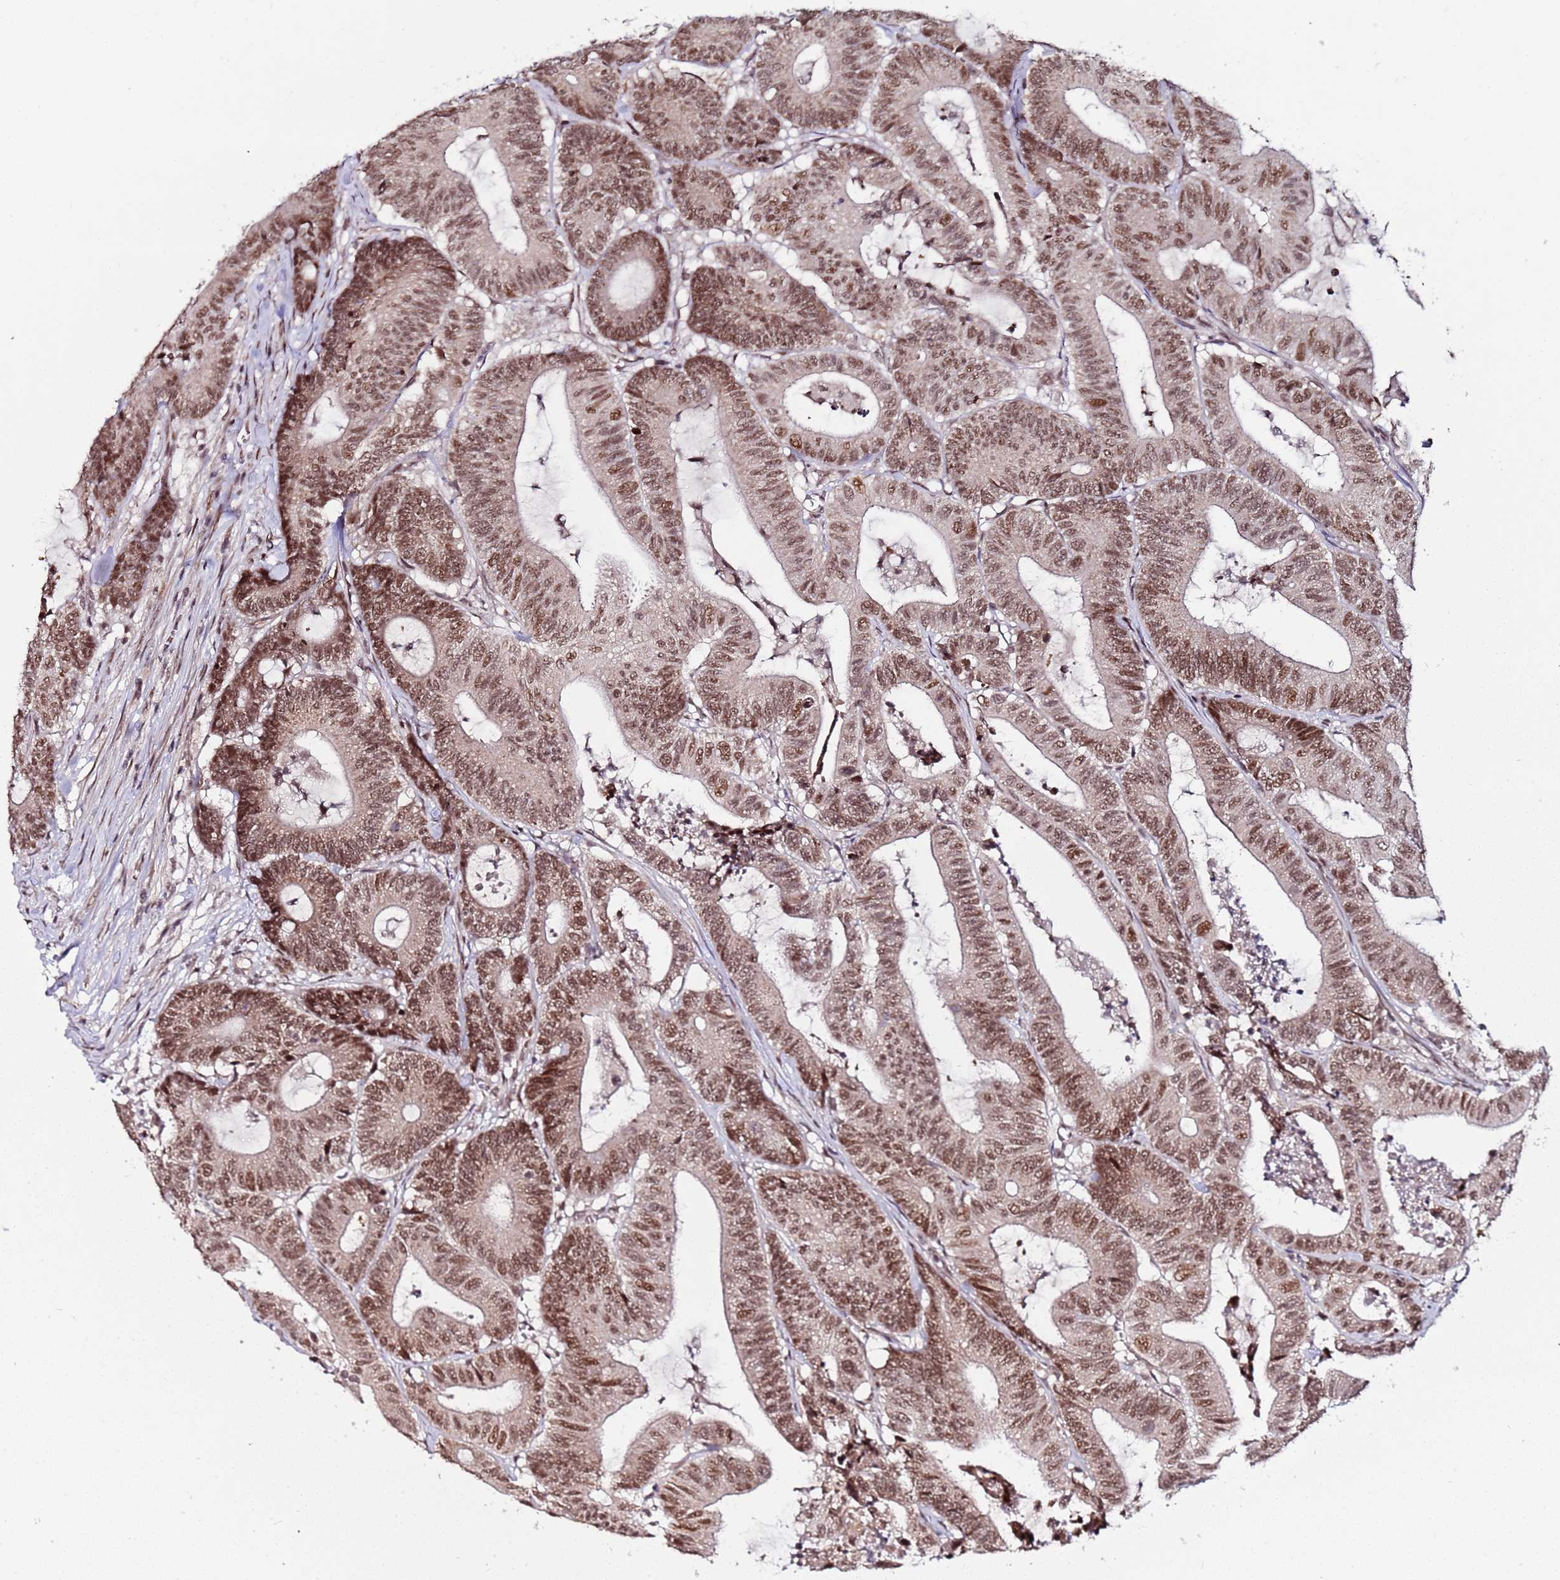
{"staining": {"intensity": "moderate", "quantity": ">75%", "location": "nuclear"}, "tissue": "colorectal cancer", "cell_type": "Tumor cells", "image_type": "cancer", "snomed": [{"axis": "morphology", "description": "Adenocarcinoma, NOS"}, {"axis": "topography", "description": "Colon"}], "caption": "This photomicrograph displays colorectal adenocarcinoma stained with immunohistochemistry to label a protein in brown. The nuclear of tumor cells show moderate positivity for the protein. Nuclei are counter-stained blue.", "gene": "PPM1H", "patient": {"sex": "female", "age": 84}}